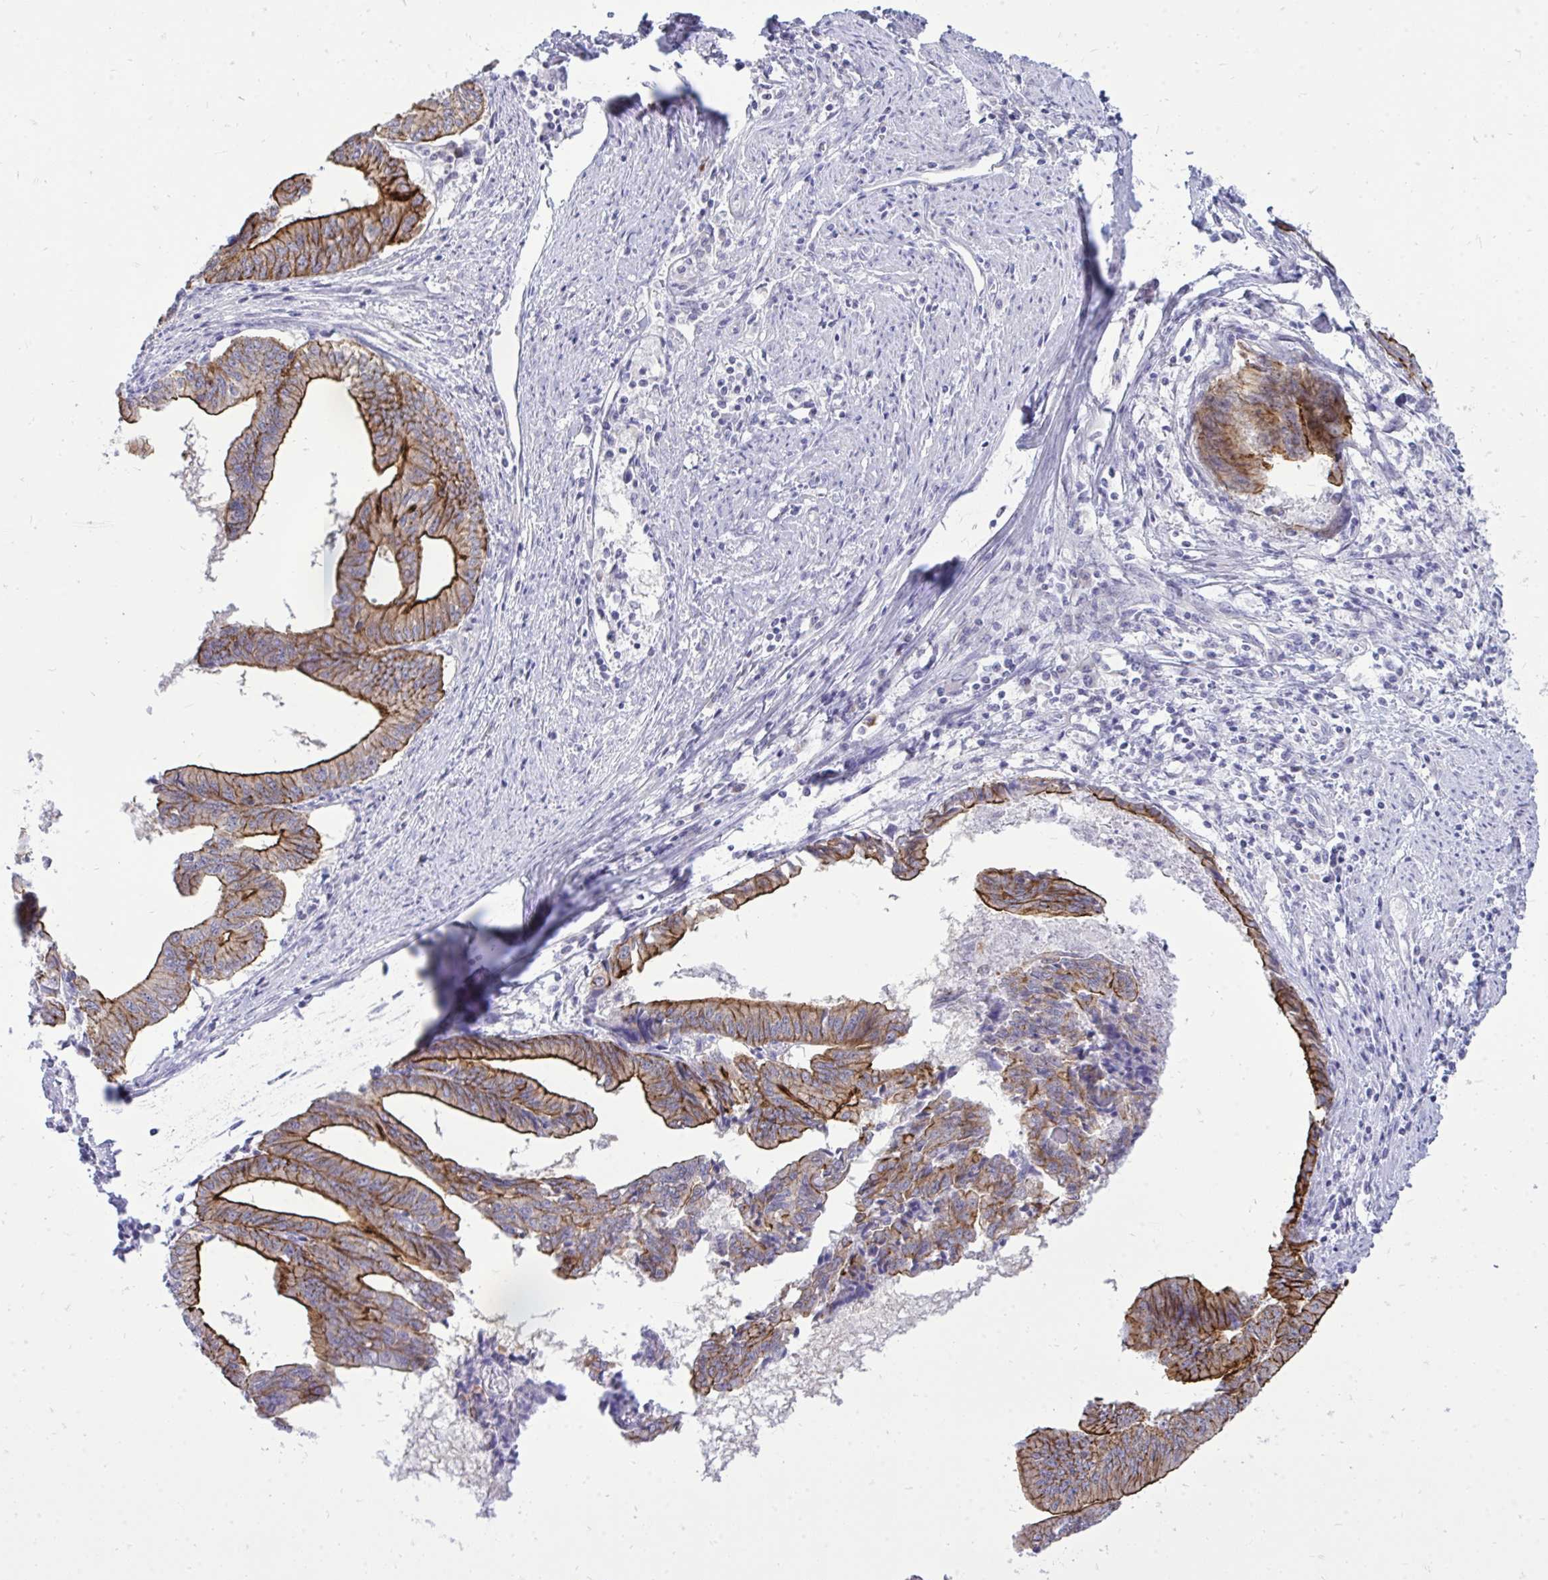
{"staining": {"intensity": "moderate", "quantity": "25%-75%", "location": "cytoplasmic/membranous"}, "tissue": "endometrial cancer", "cell_type": "Tumor cells", "image_type": "cancer", "snomed": [{"axis": "morphology", "description": "Adenocarcinoma, NOS"}, {"axis": "topography", "description": "Endometrium"}], "caption": "The immunohistochemical stain labels moderate cytoplasmic/membranous staining in tumor cells of endometrial adenocarcinoma tissue.", "gene": "SPTBN2", "patient": {"sex": "female", "age": 65}}